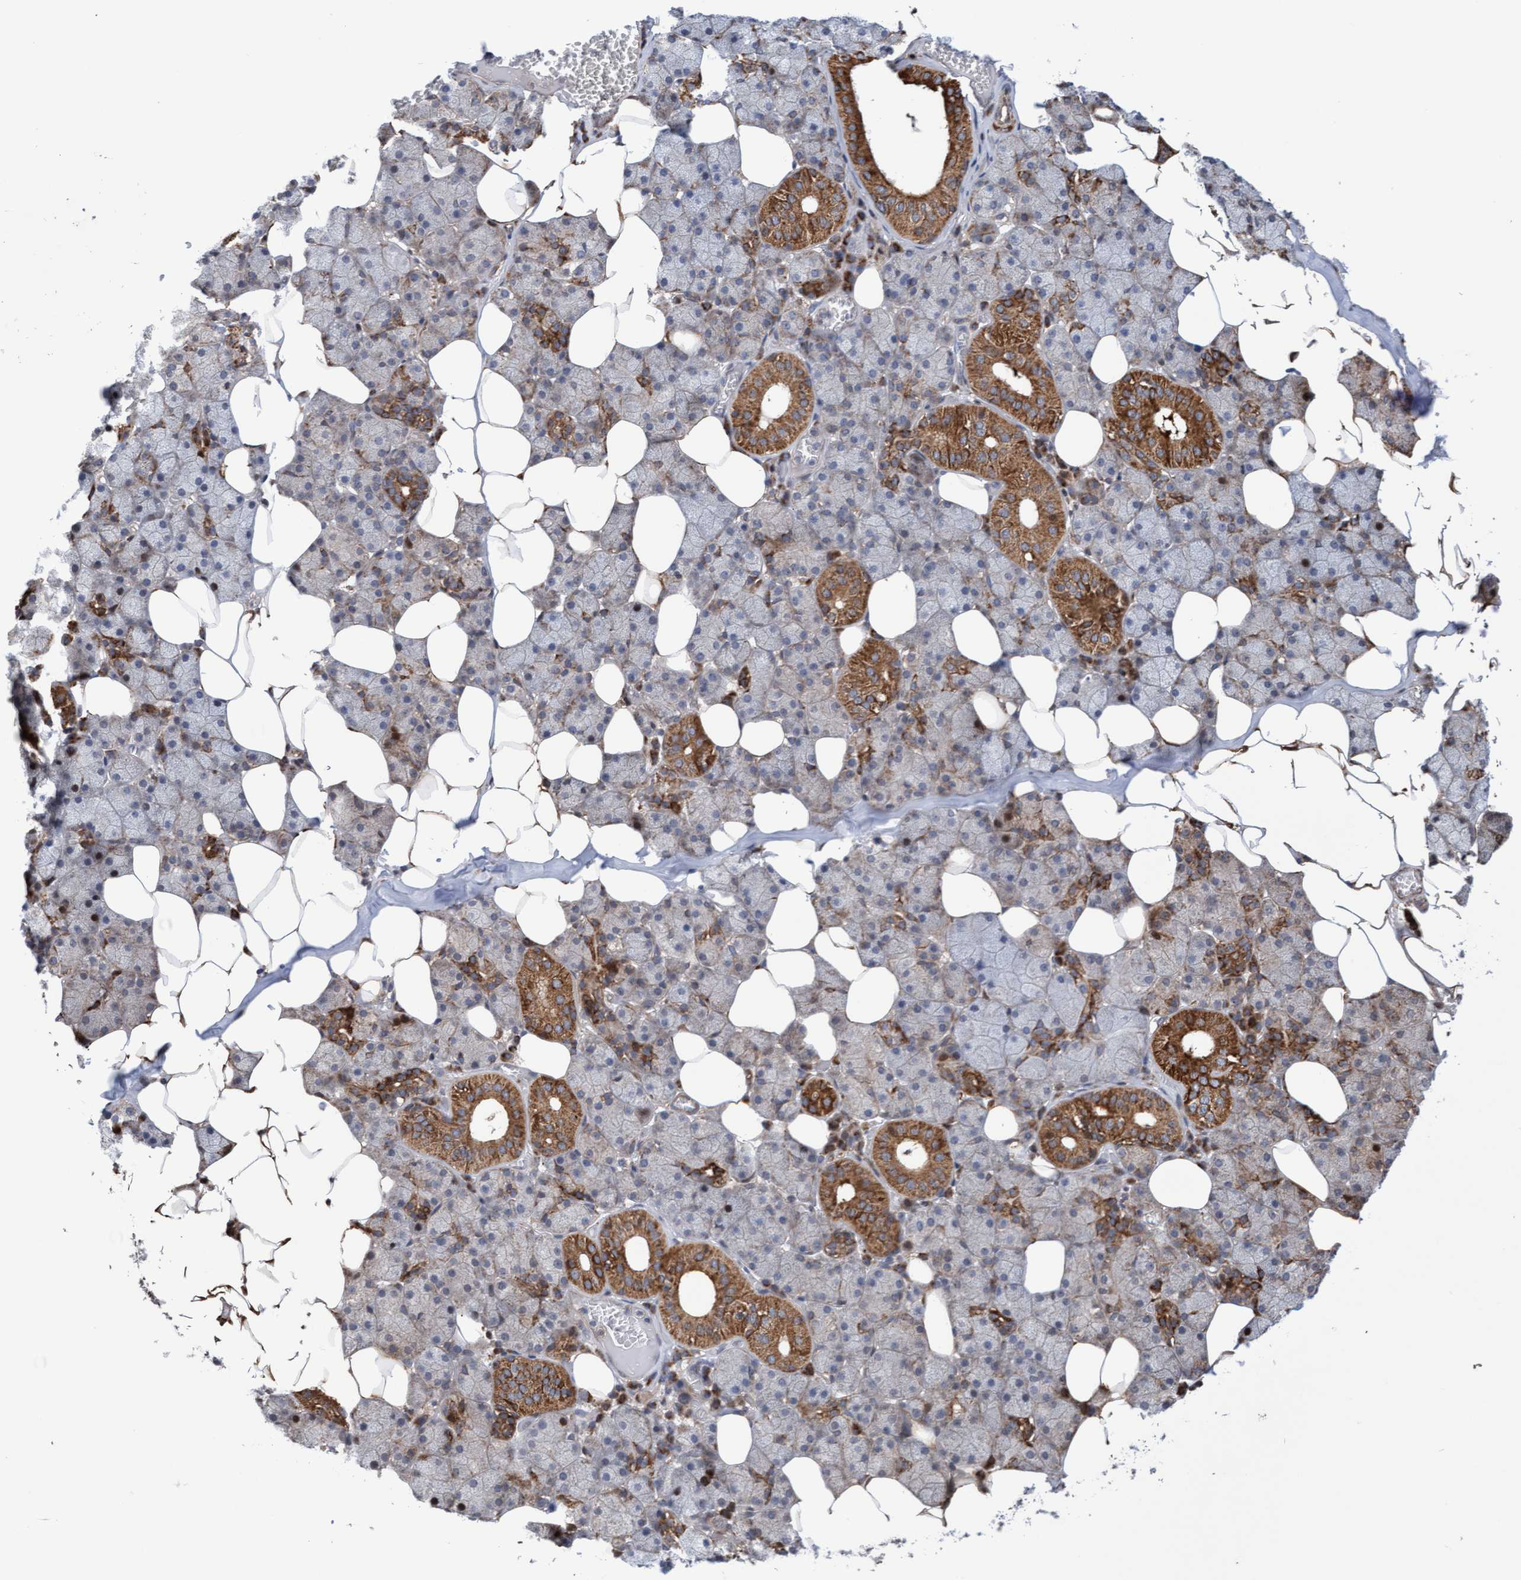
{"staining": {"intensity": "moderate", "quantity": "25%-75%", "location": "cytoplasmic/membranous"}, "tissue": "salivary gland", "cell_type": "Glandular cells", "image_type": "normal", "snomed": [{"axis": "morphology", "description": "Normal tissue, NOS"}, {"axis": "topography", "description": "Salivary gland"}], "caption": "An immunohistochemistry micrograph of normal tissue is shown. Protein staining in brown shows moderate cytoplasmic/membranous positivity in salivary gland within glandular cells.", "gene": "PECR", "patient": {"sex": "female", "age": 33}}